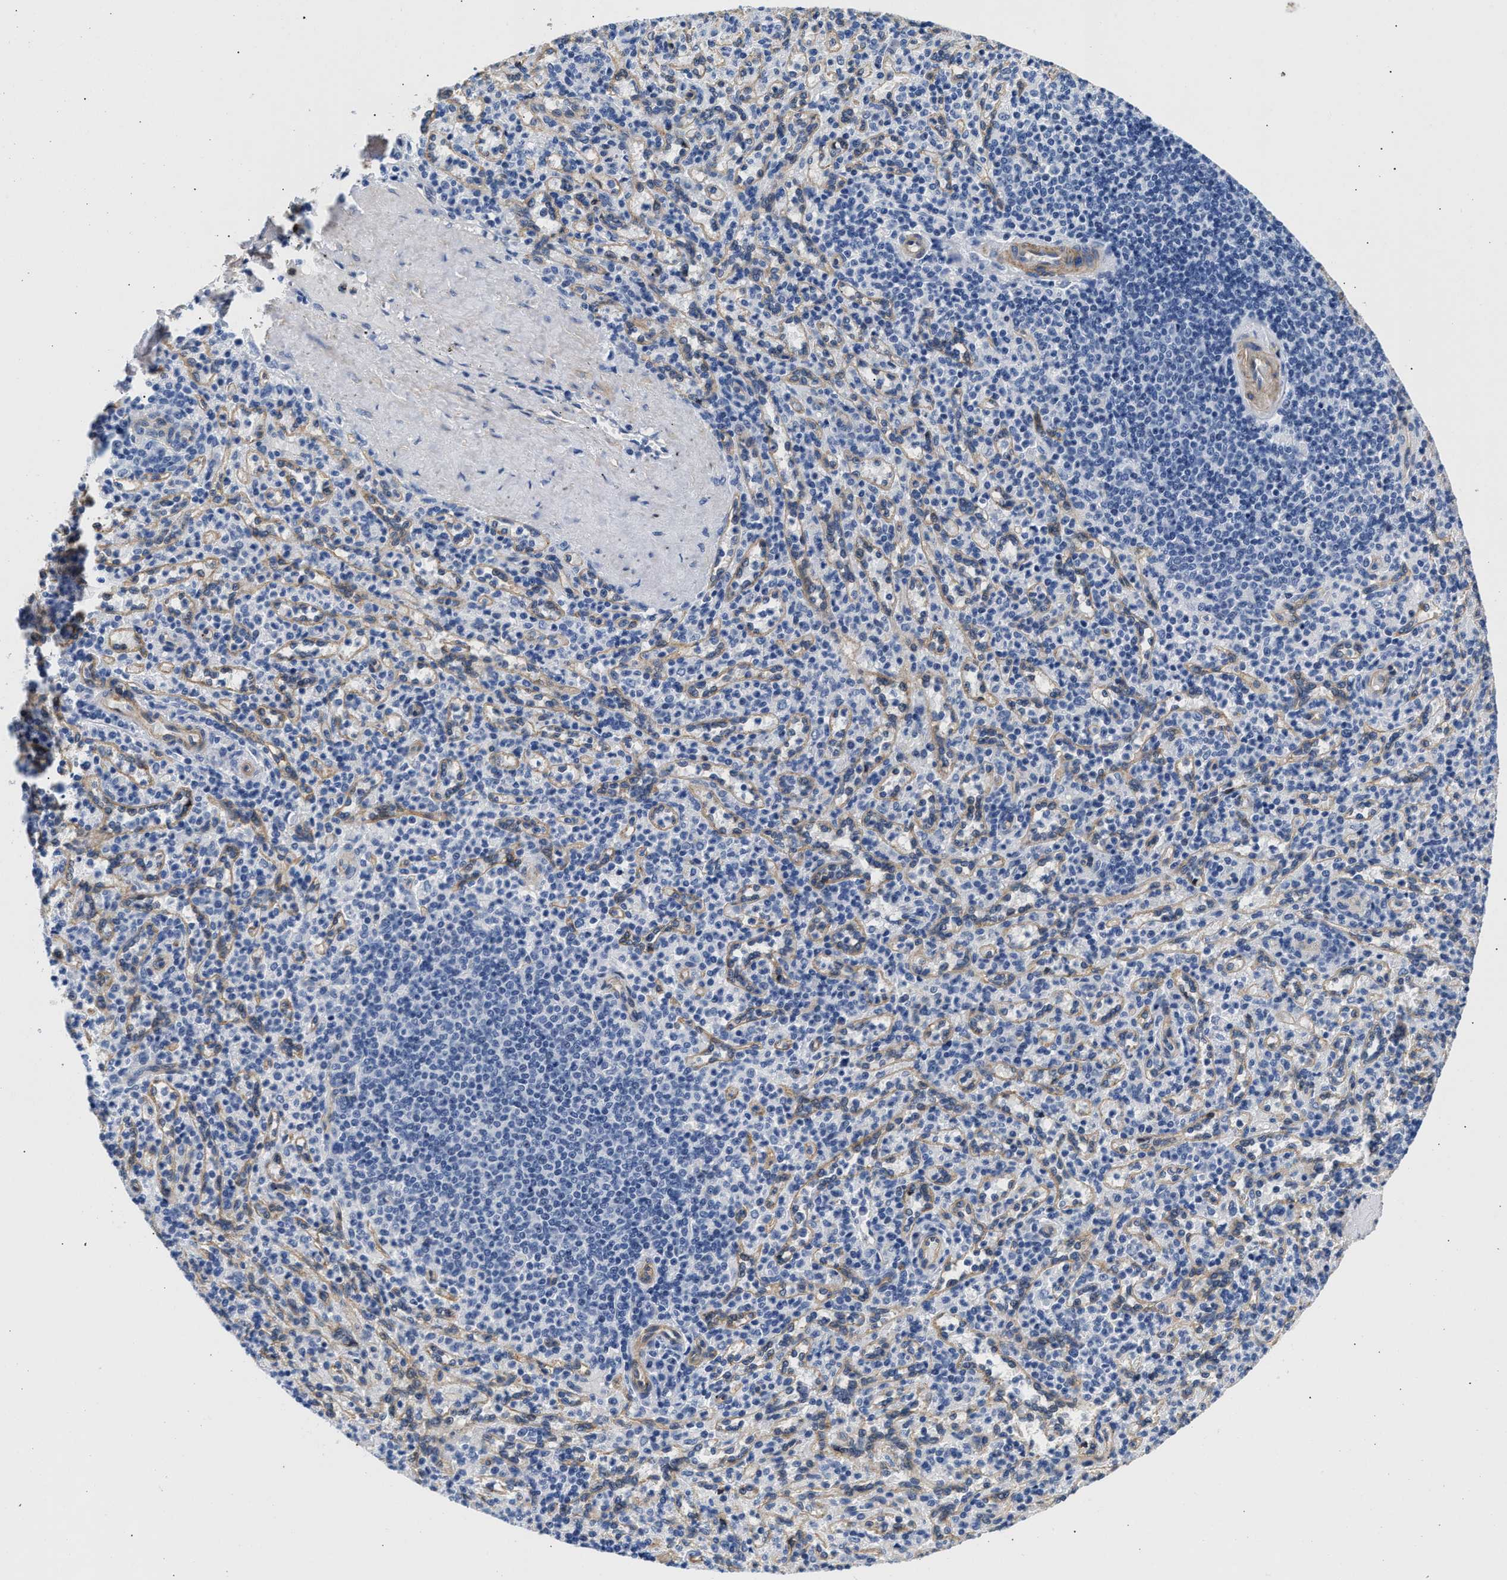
{"staining": {"intensity": "negative", "quantity": "none", "location": "none"}, "tissue": "spleen", "cell_type": "Cells in red pulp", "image_type": "normal", "snomed": [{"axis": "morphology", "description": "Normal tissue, NOS"}, {"axis": "topography", "description": "Spleen"}], "caption": "IHC of benign spleen displays no staining in cells in red pulp. (Brightfield microscopy of DAB immunohistochemistry at high magnification).", "gene": "TRIM29", "patient": {"sex": "male", "age": 36}}